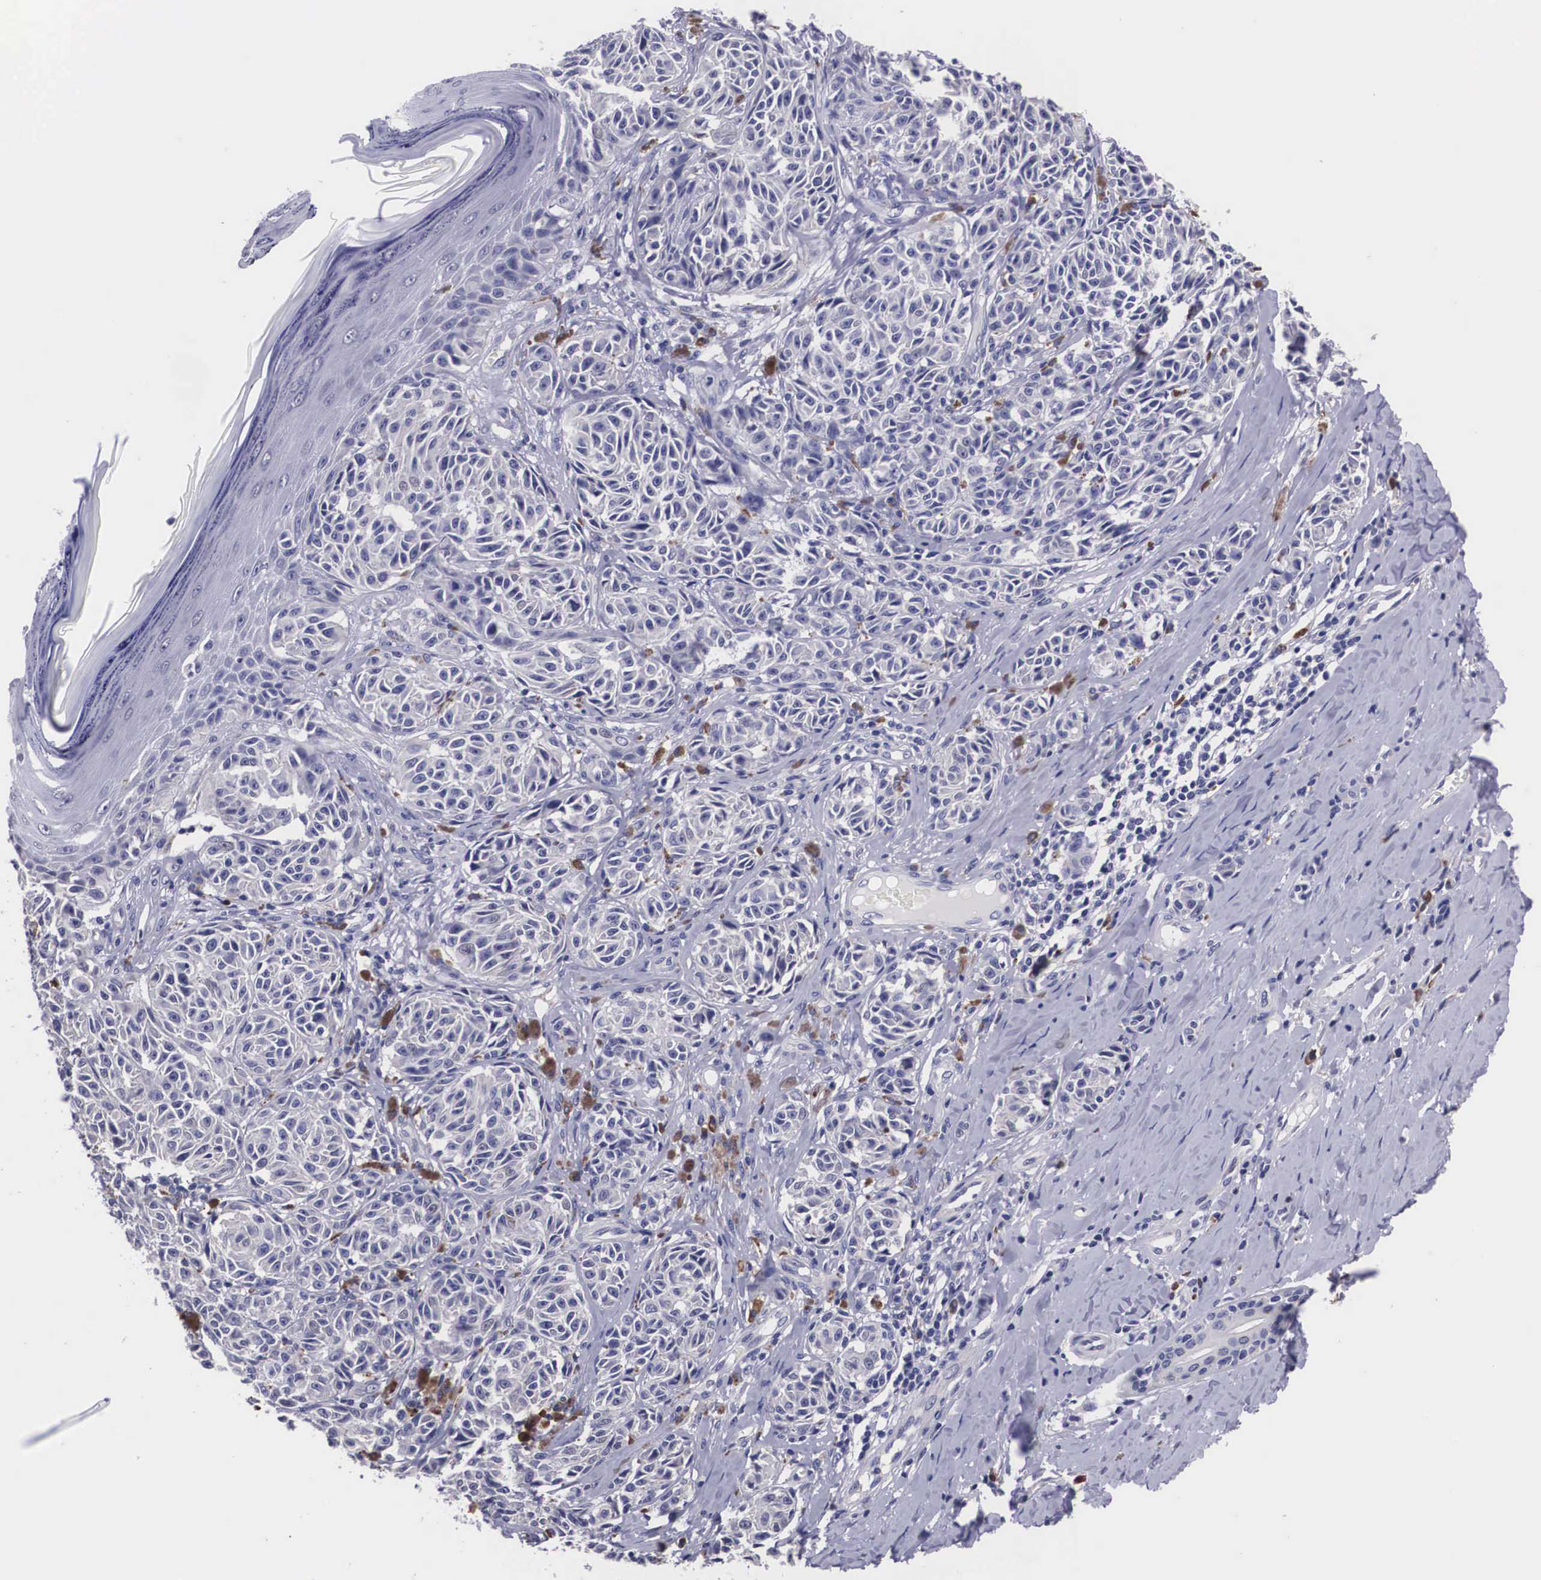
{"staining": {"intensity": "strong", "quantity": "<25%", "location": "cytoplasmic/membranous"}, "tissue": "melanoma", "cell_type": "Tumor cells", "image_type": "cancer", "snomed": [{"axis": "morphology", "description": "Malignant melanoma, NOS"}, {"axis": "topography", "description": "Skin"}], "caption": "Immunohistochemical staining of human malignant melanoma exhibits medium levels of strong cytoplasmic/membranous protein staining in approximately <25% of tumor cells.", "gene": "CRELD2", "patient": {"sex": "male", "age": 49}}